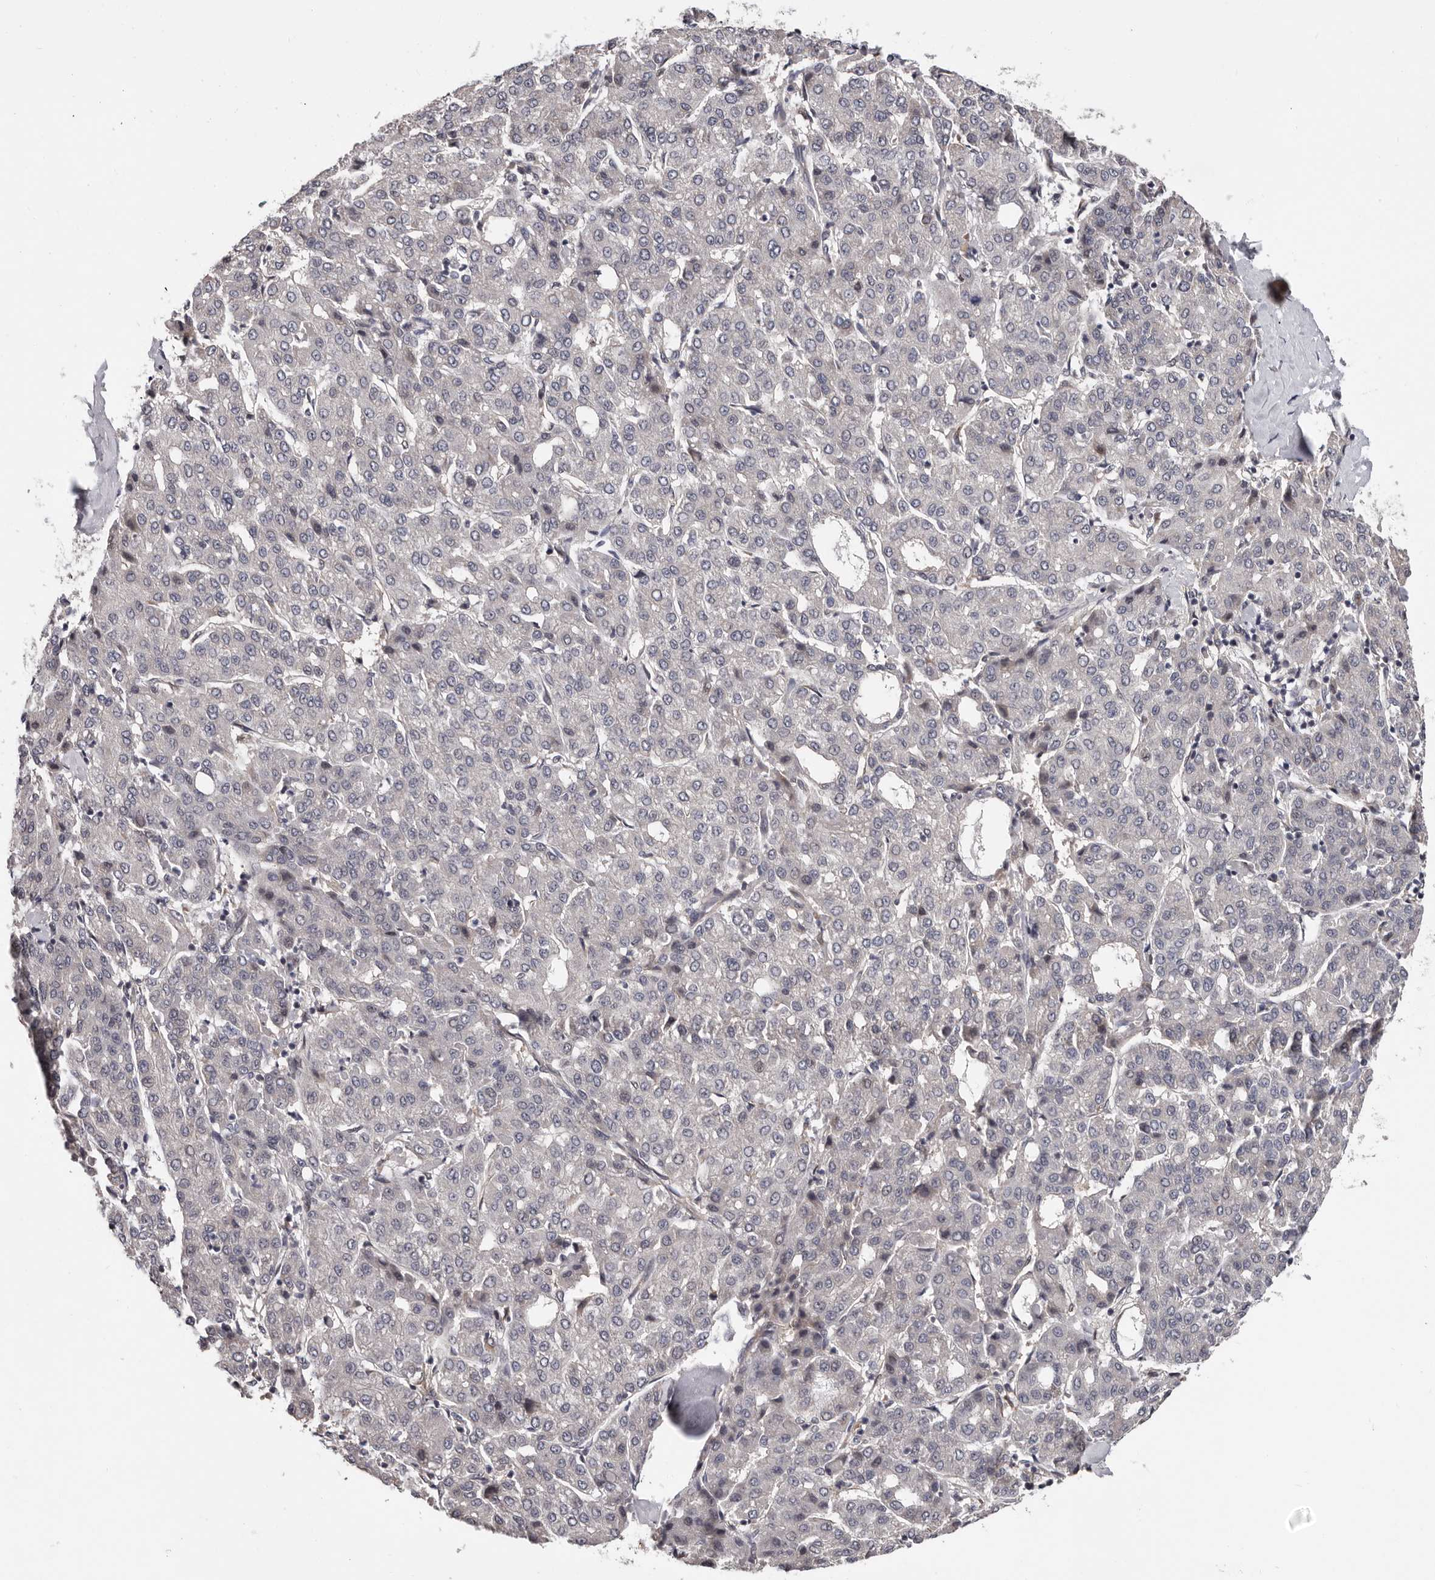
{"staining": {"intensity": "negative", "quantity": "none", "location": "none"}, "tissue": "liver cancer", "cell_type": "Tumor cells", "image_type": "cancer", "snomed": [{"axis": "morphology", "description": "Carcinoma, Hepatocellular, NOS"}, {"axis": "topography", "description": "Liver"}], "caption": "The IHC micrograph has no significant positivity in tumor cells of liver cancer tissue. (Brightfield microscopy of DAB (3,3'-diaminobenzidine) immunohistochemistry (IHC) at high magnification).", "gene": "MED8", "patient": {"sex": "male", "age": 65}}